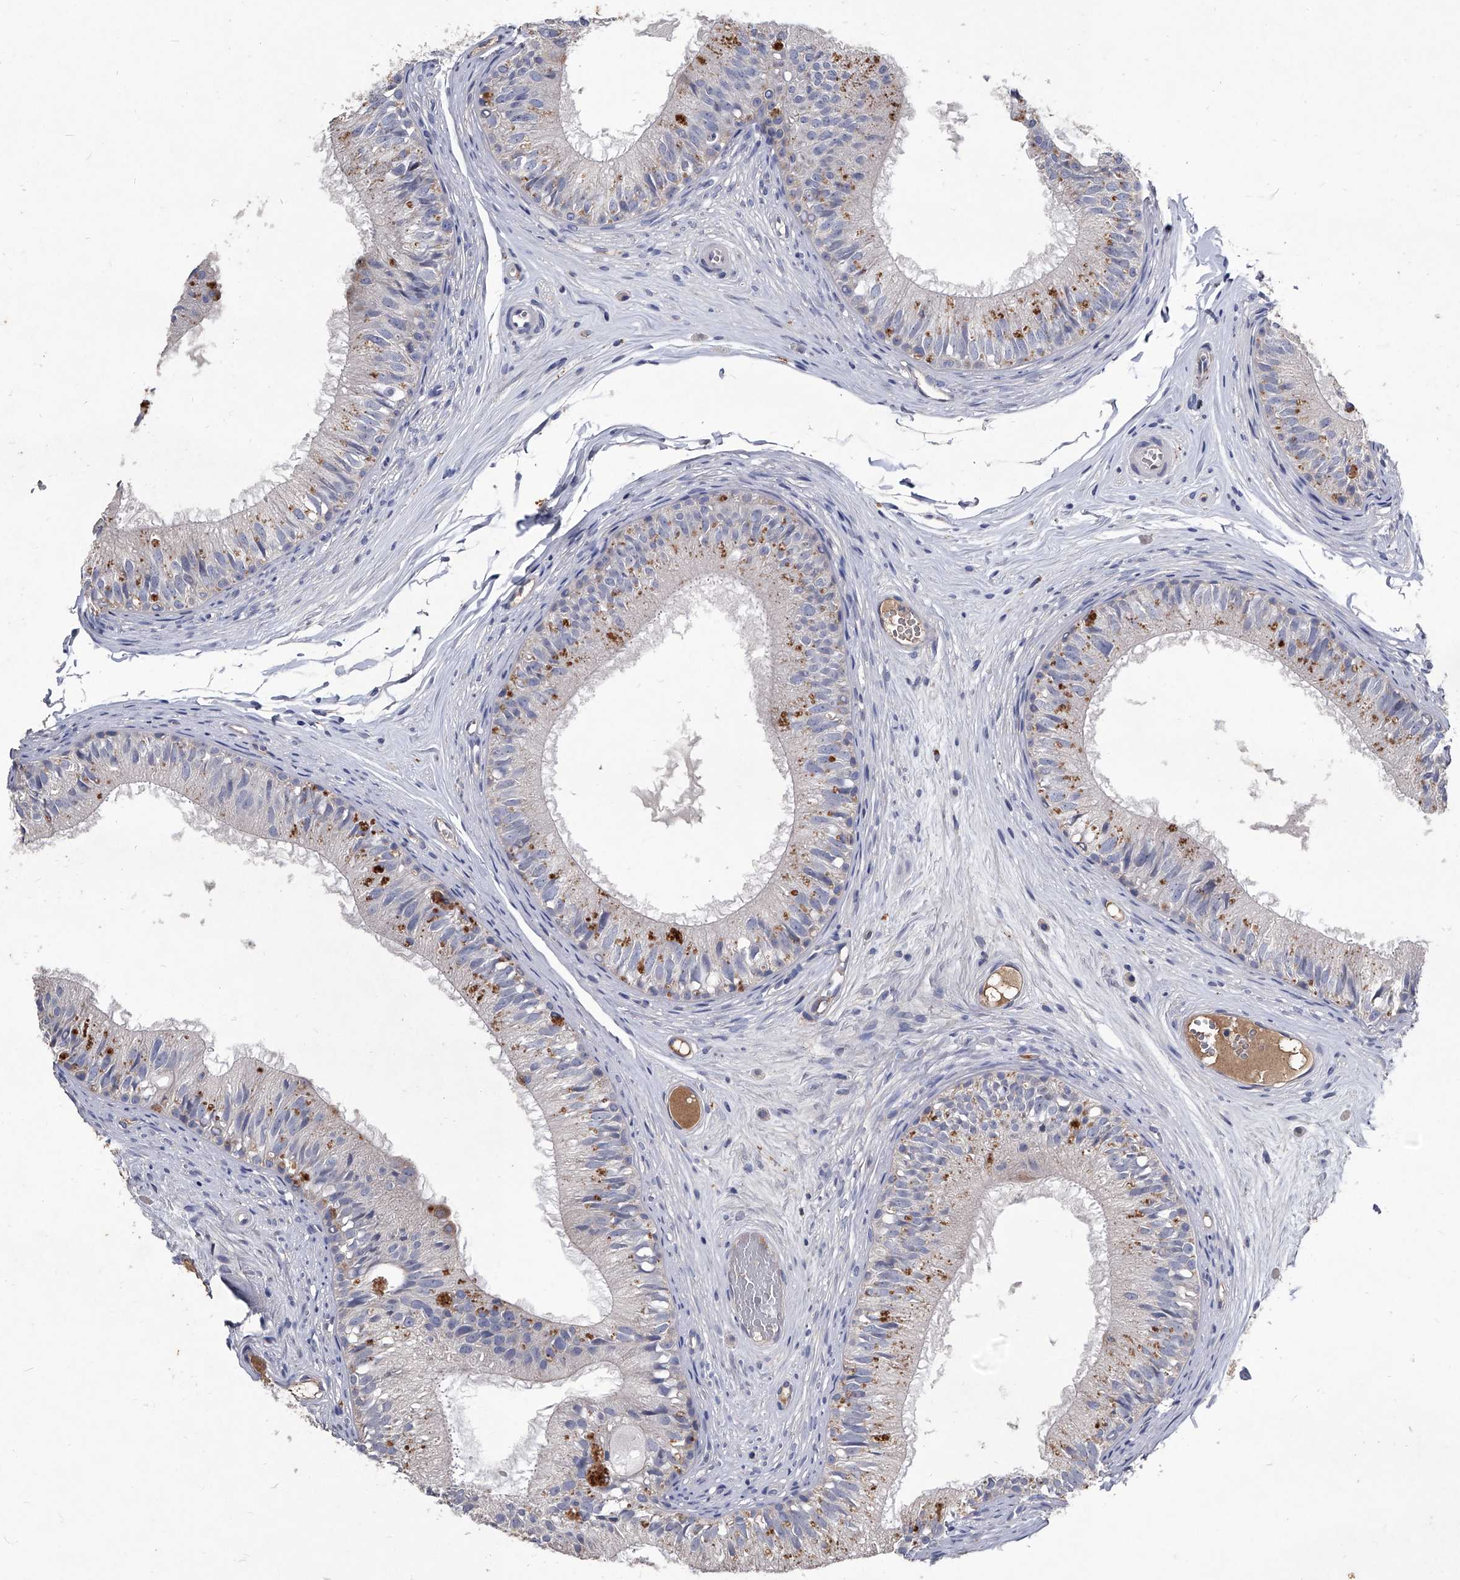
{"staining": {"intensity": "negative", "quantity": "none", "location": "none"}, "tissue": "epididymis", "cell_type": "Glandular cells", "image_type": "normal", "snomed": [{"axis": "morphology", "description": "Normal tissue, NOS"}, {"axis": "morphology", "description": "Seminoma in situ"}, {"axis": "topography", "description": "Testis"}, {"axis": "topography", "description": "Epididymis"}], "caption": "An immunohistochemistry micrograph of benign epididymis is shown. There is no staining in glandular cells of epididymis.", "gene": "C5", "patient": {"sex": "male", "age": 28}}